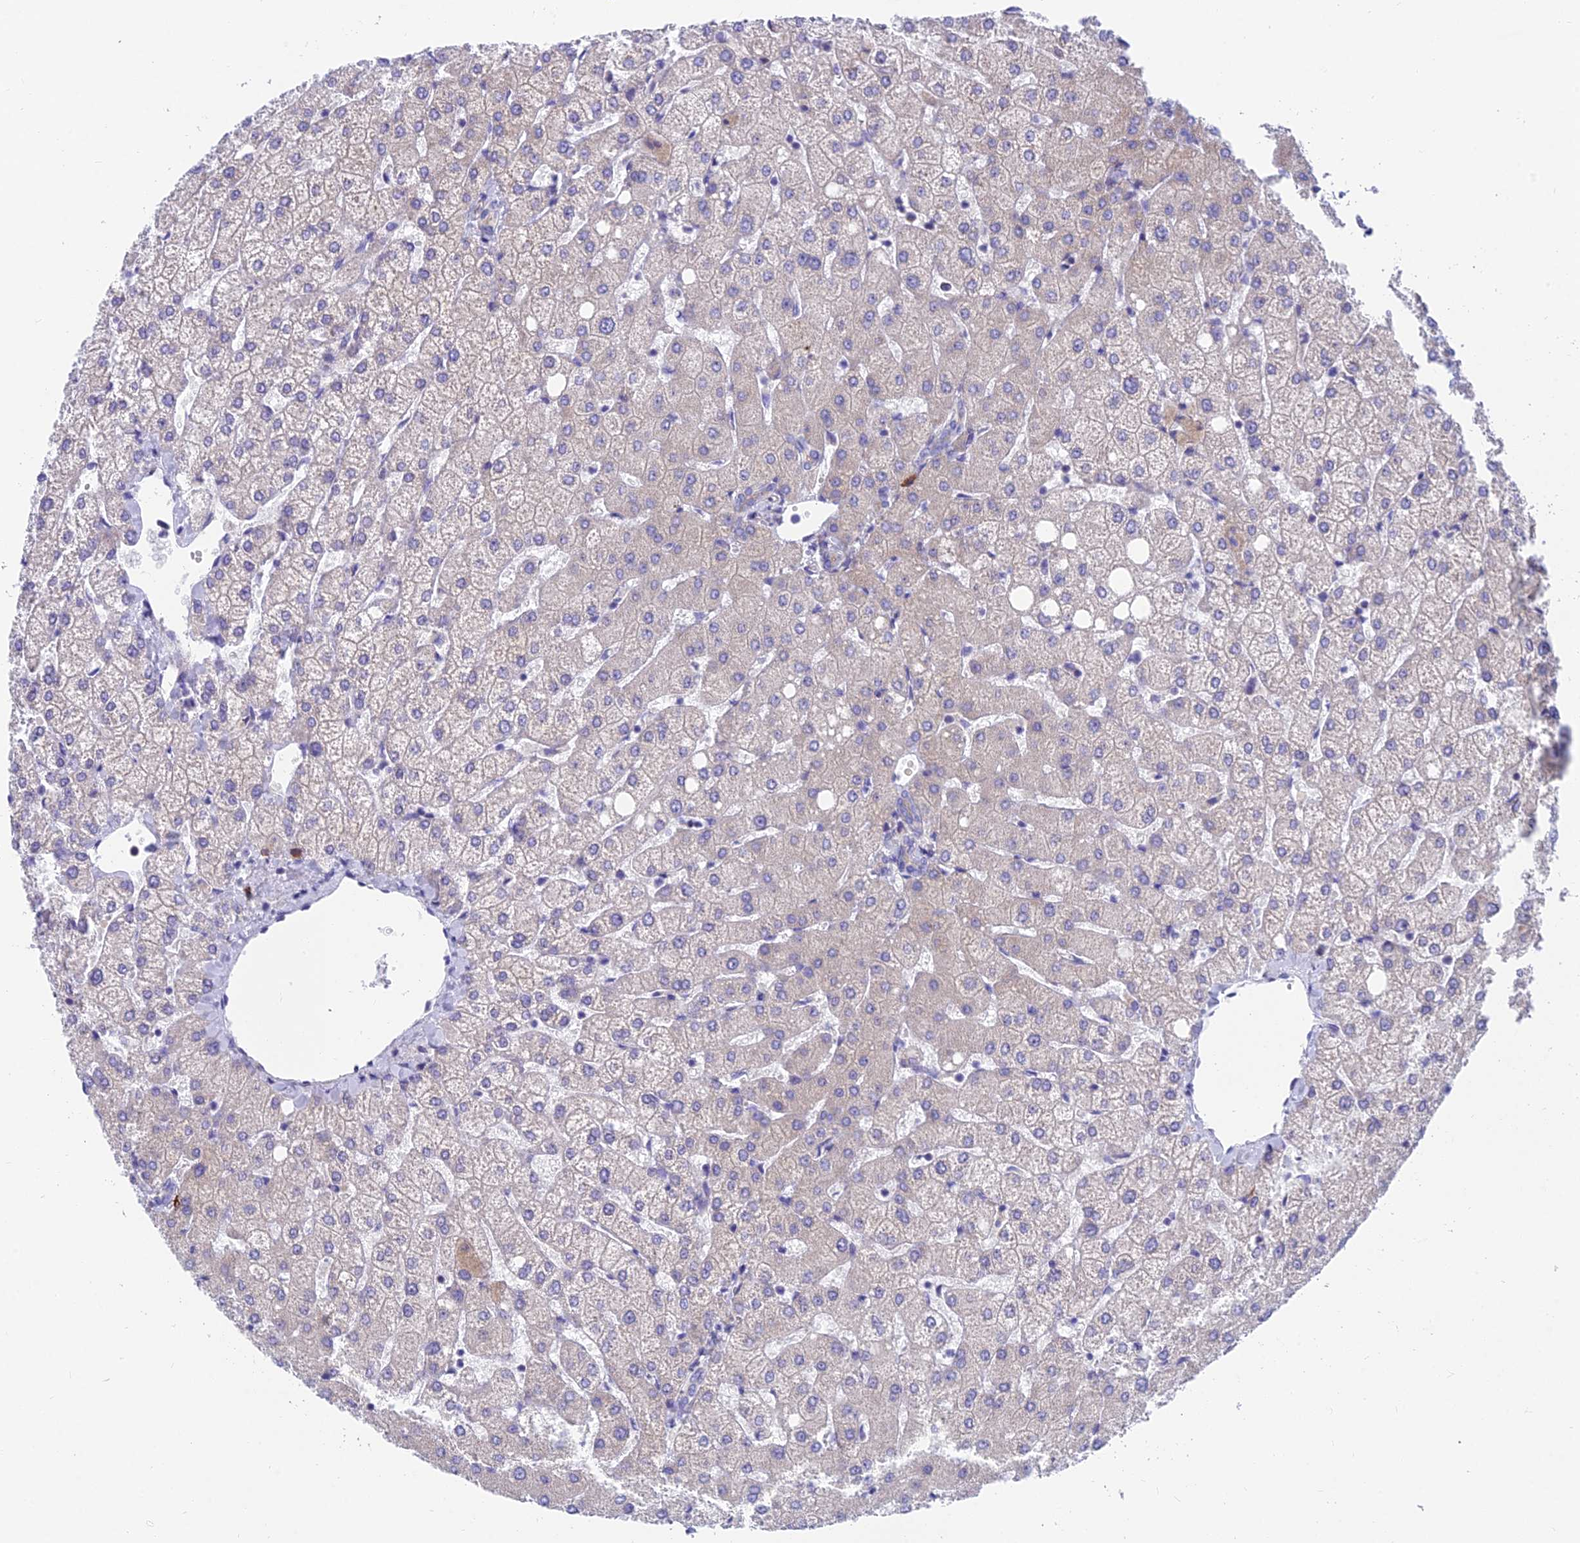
{"staining": {"intensity": "negative", "quantity": "none", "location": "none"}, "tissue": "liver", "cell_type": "Cholangiocytes", "image_type": "normal", "snomed": [{"axis": "morphology", "description": "Normal tissue, NOS"}, {"axis": "topography", "description": "Liver"}], "caption": "Cholangiocytes are negative for brown protein staining in unremarkable liver. The staining was performed using DAB to visualize the protein expression in brown, while the nuclei were stained in blue with hematoxylin (Magnification: 20x).", "gene": "MVB12A", "patient": {"sex": "female", "age": 54}}